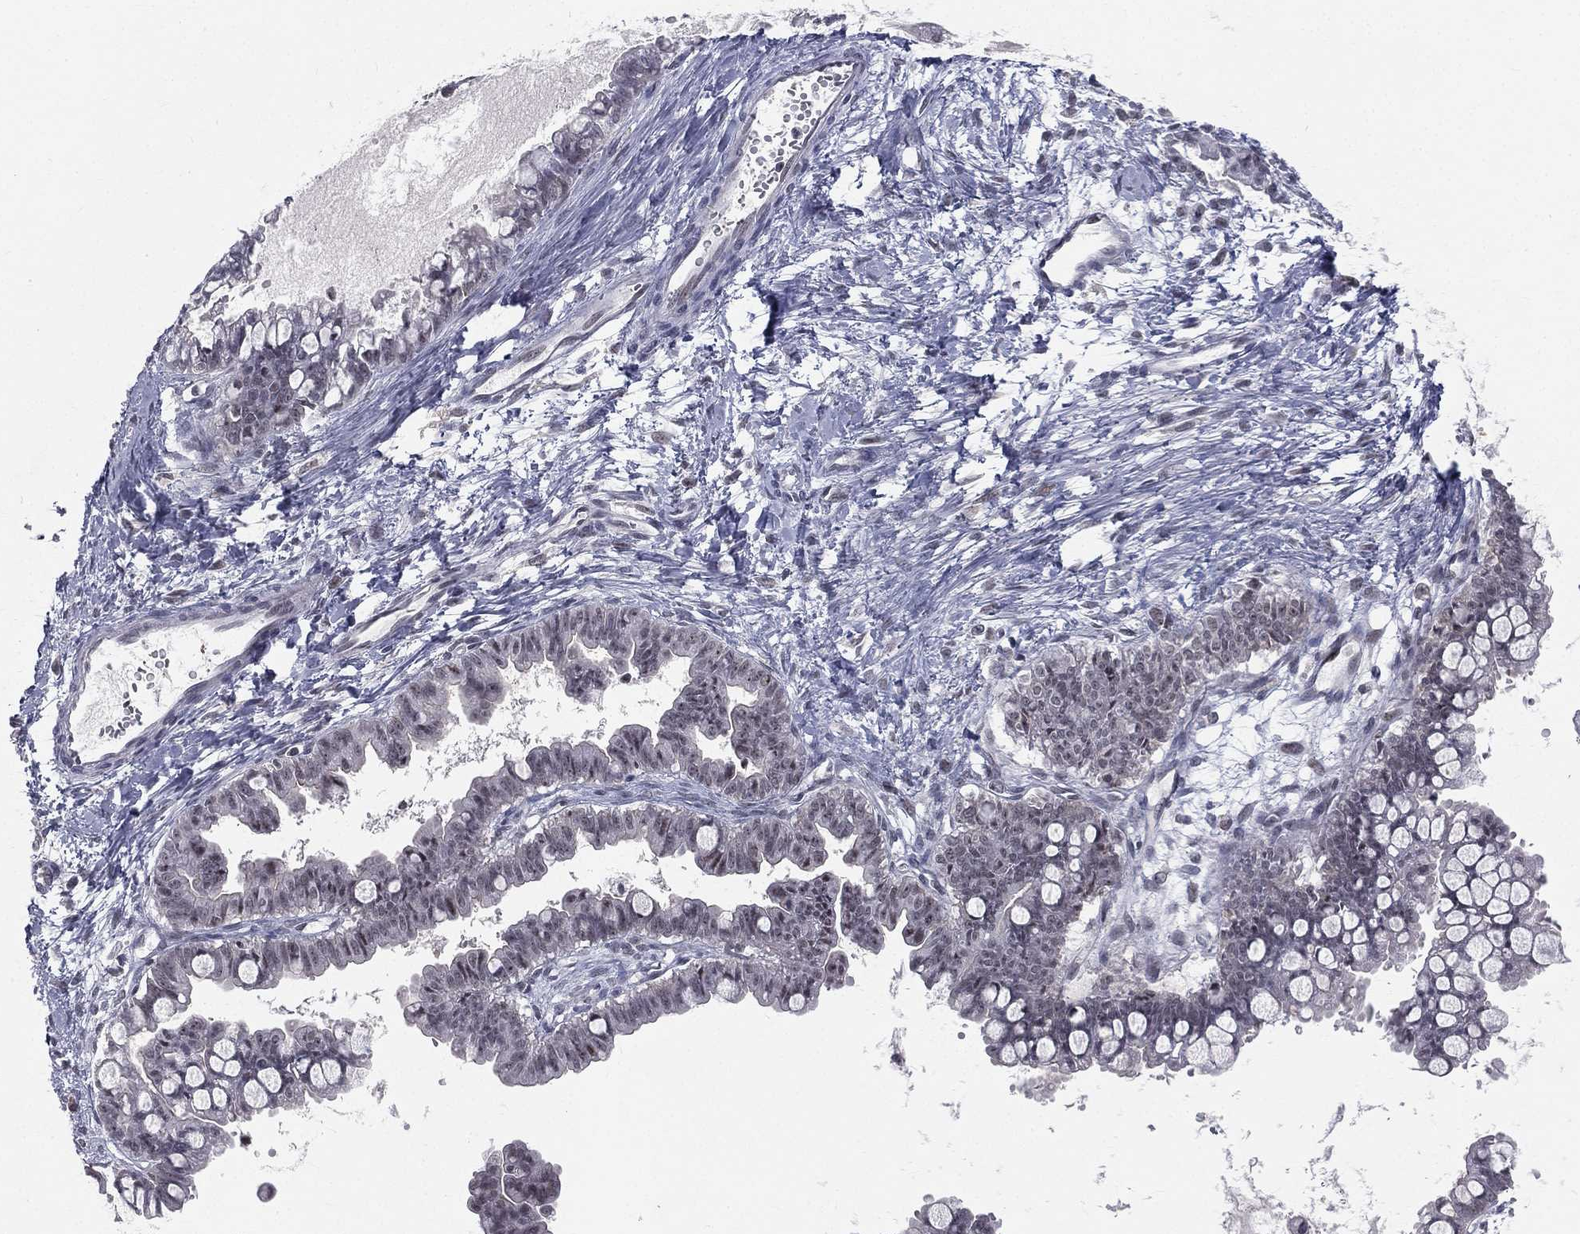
{"staining": {"intensity": "negative", "quantity": "none", "location": "none"}, "tissue": "ovarian cancer", "cell_type": "Tumor cells", "image_type": "cancer", "snomed": [{"axis": "morphology", "description": "Cystadenocarcinoma, mucinous, NOS"}, {"axis": "topography", "description": "Ovary"}], "caption": "Immunohistochemistry photomicrograph of human mucinous cystadenocarcinoma (ovarian) stained for a protein (brown), which displays no expression in tumor cells. Brightfield microscopy of immunohistochemistry stained with DAB (brown) and hematoxylin (blue), captured at high magnification.", "gene": "MORC2", "patient": {"sex": "female", "age": 63}}